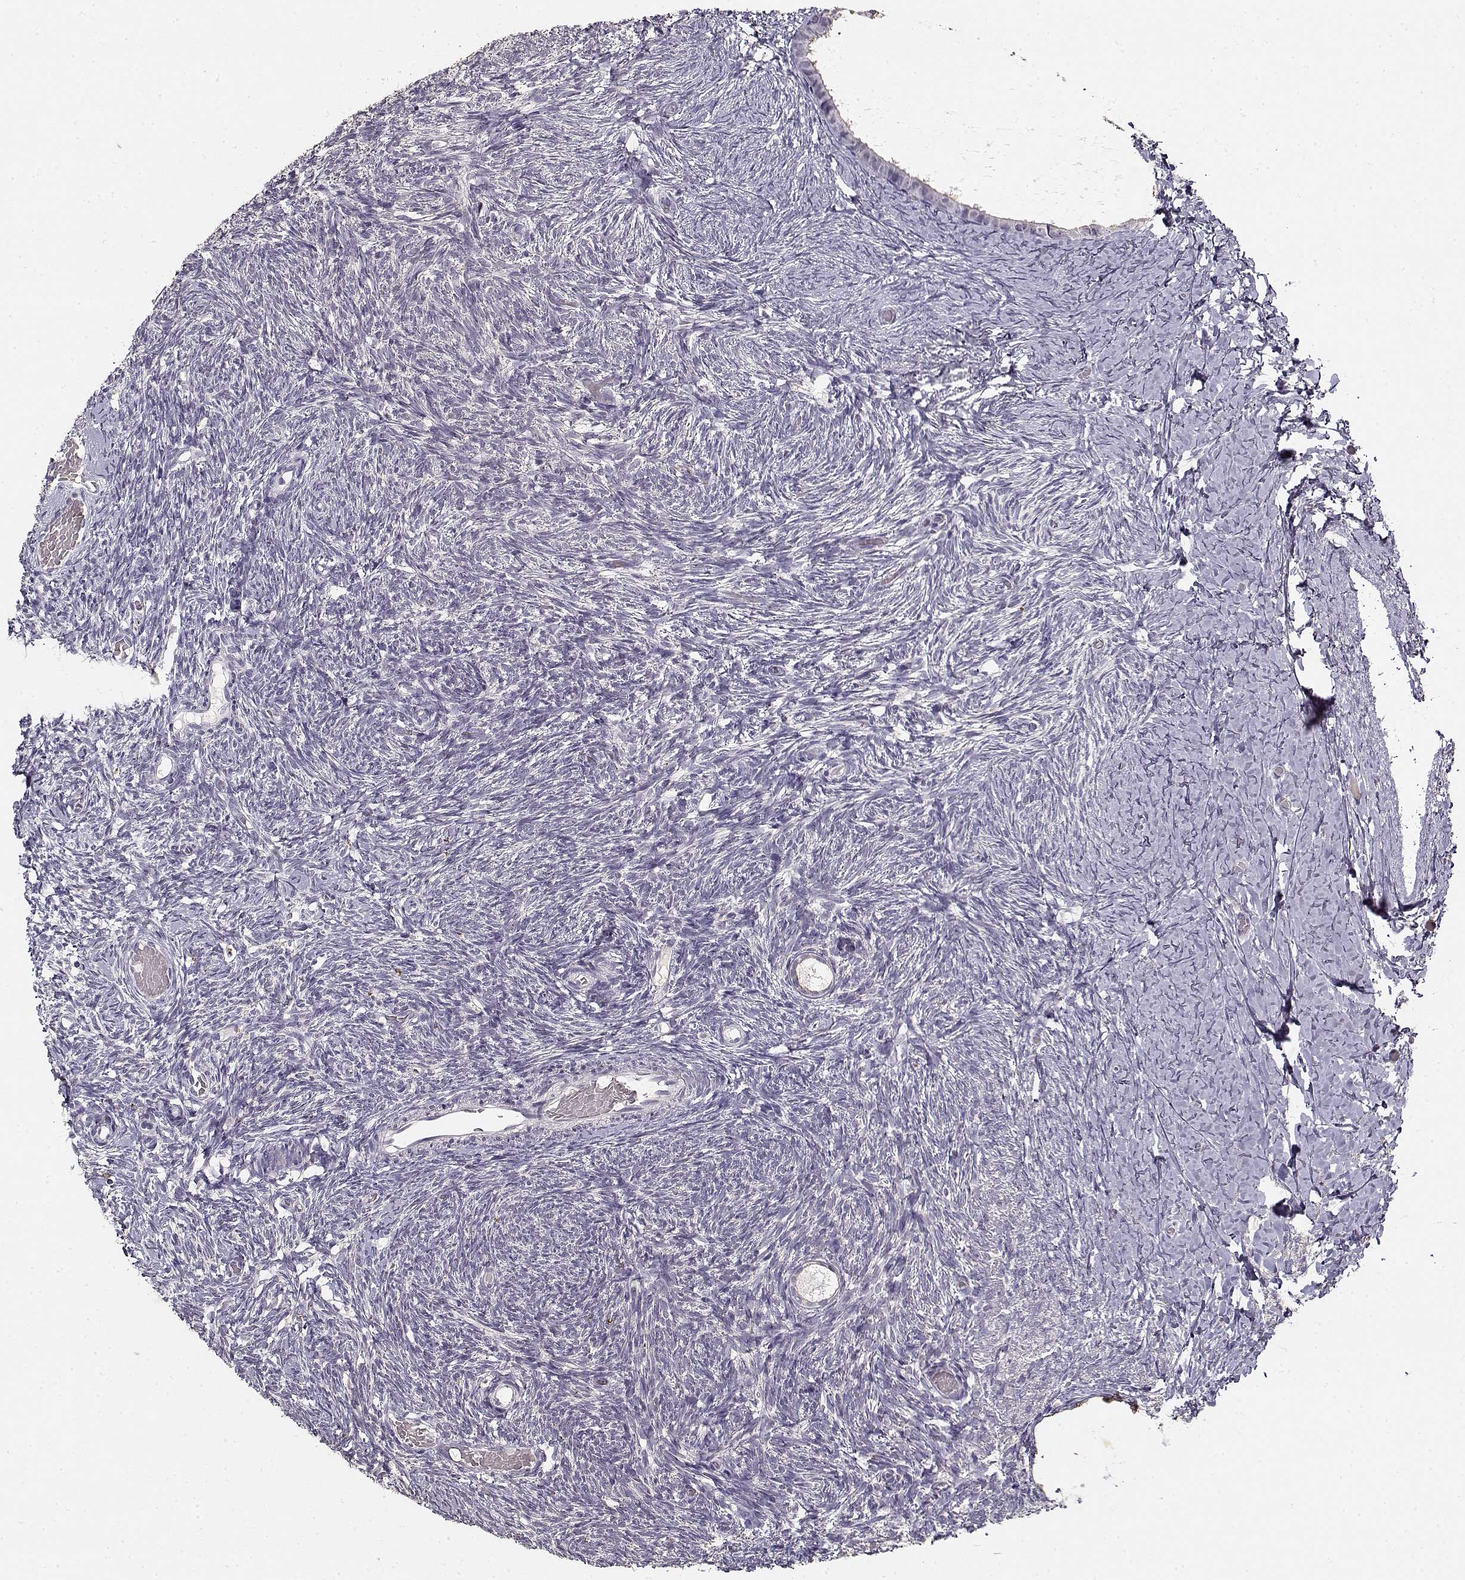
{"staining": {"intensity": "negative", "quantity": "none", "location": "none"}, "tissue": "ovary", "cell_type": "Follicle cells", "image_type": "normal", "snomed": [{"axis": "morphology", "description": "Normal tissue, NOS"}, {"axis": "topography", "description": "Ovary"}], "caption": "Human ovary stained for a protein using immunohistochemistry displays no positivity in follicle cells.", "gene": "UROC1", "patient": {"sex": "female", "age": 39}}